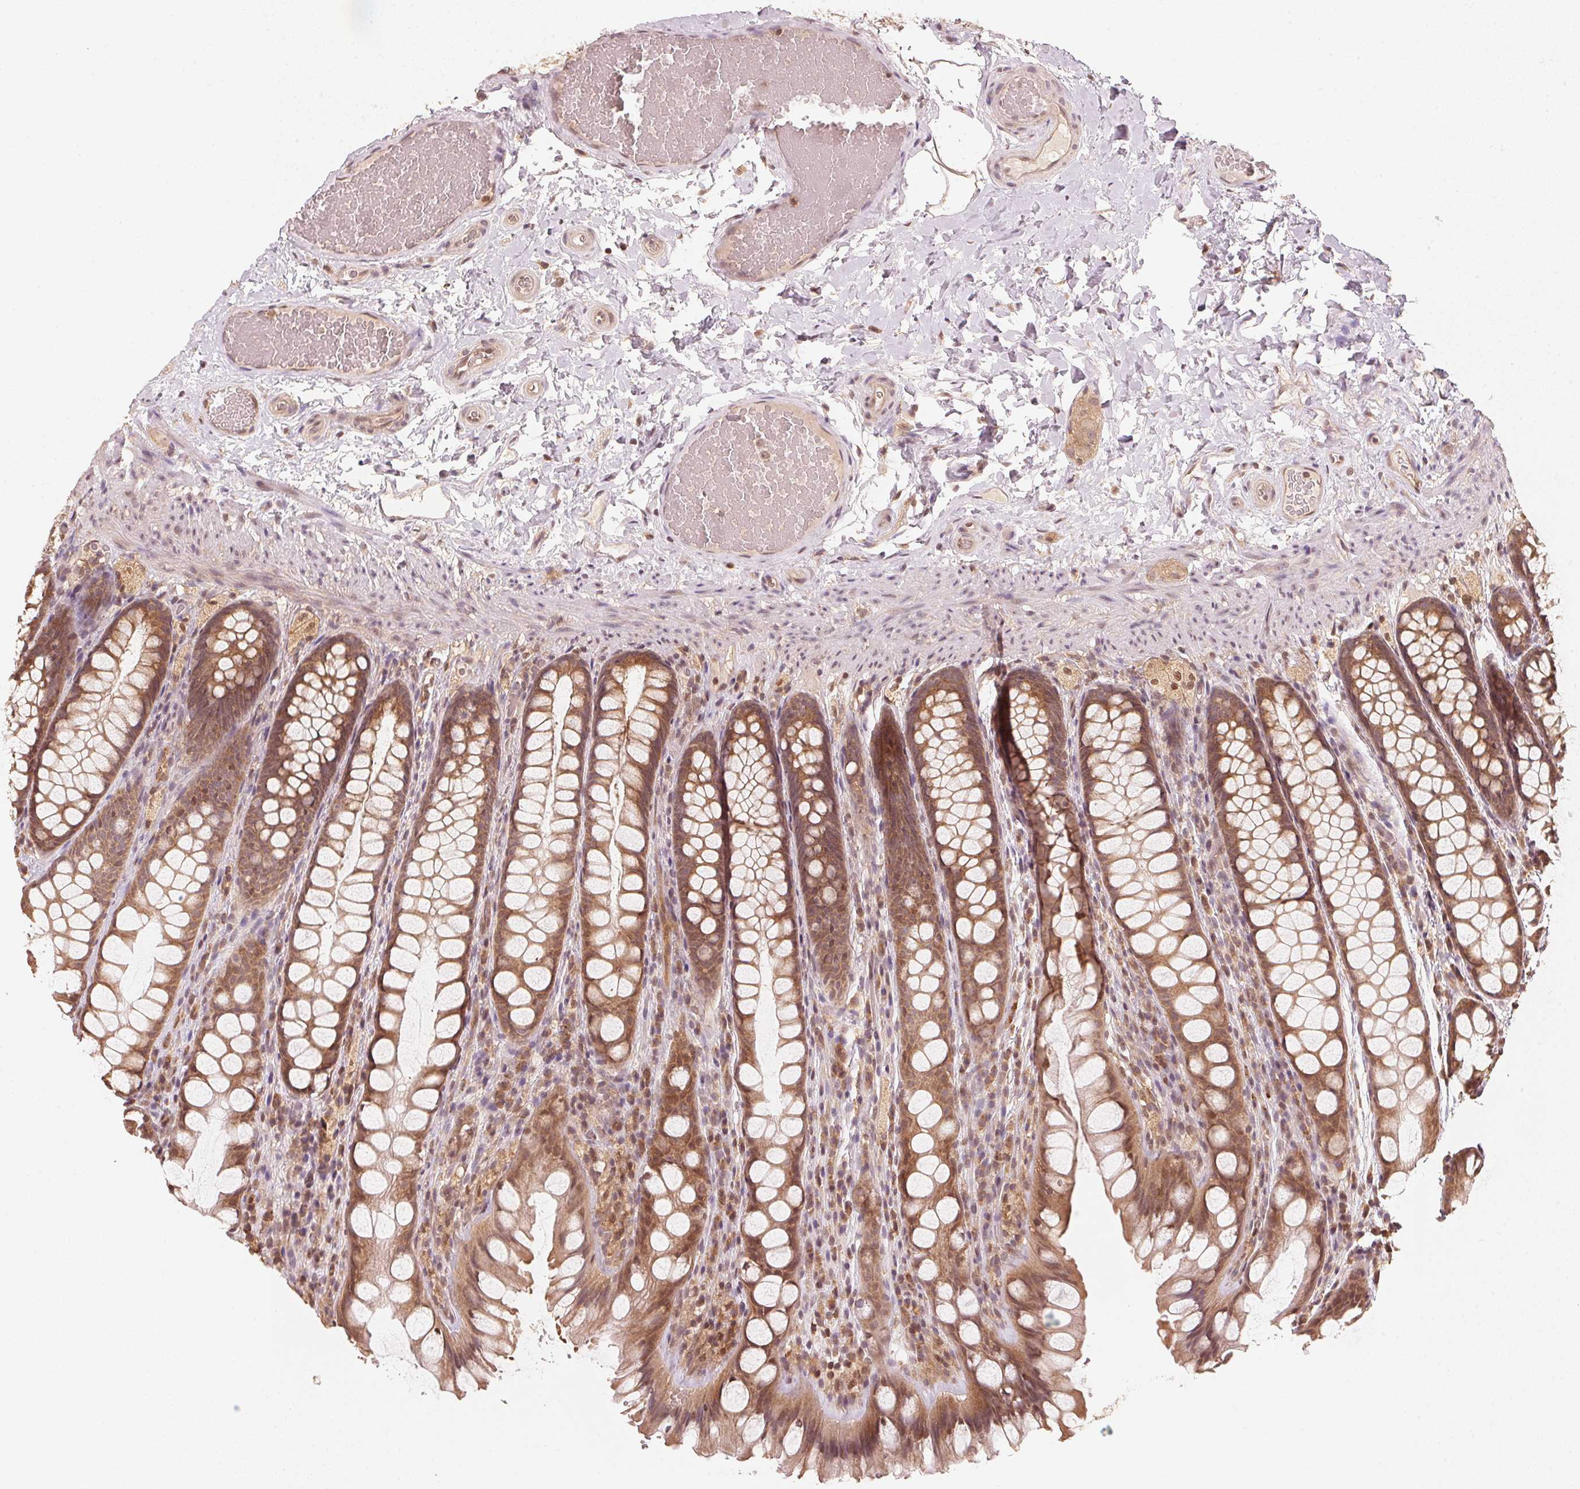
{"staining": {"intensity": "weak", "quantity": ">75%", "location": "cytoplasmic/membranous,nuclear"}, "tissue": "colon", "cell_type": "Endothelial cells", "image_type": "normal", "snomed": [{"axis": "morphology", "description": "Normal tissue, NOS"}, {"axis": "topography", "description": "Colon"}], "caption": "Protein staining of unremarkable colon demonstrates weak cytoplasmic/membranous,nuclear positivity in about >75% of endothelial cells. (DAB IHC, brown staining for protein, blue staining for nuclei).", "gene": "C2orf73", "patient": {"sex": "male", "age": 47}}